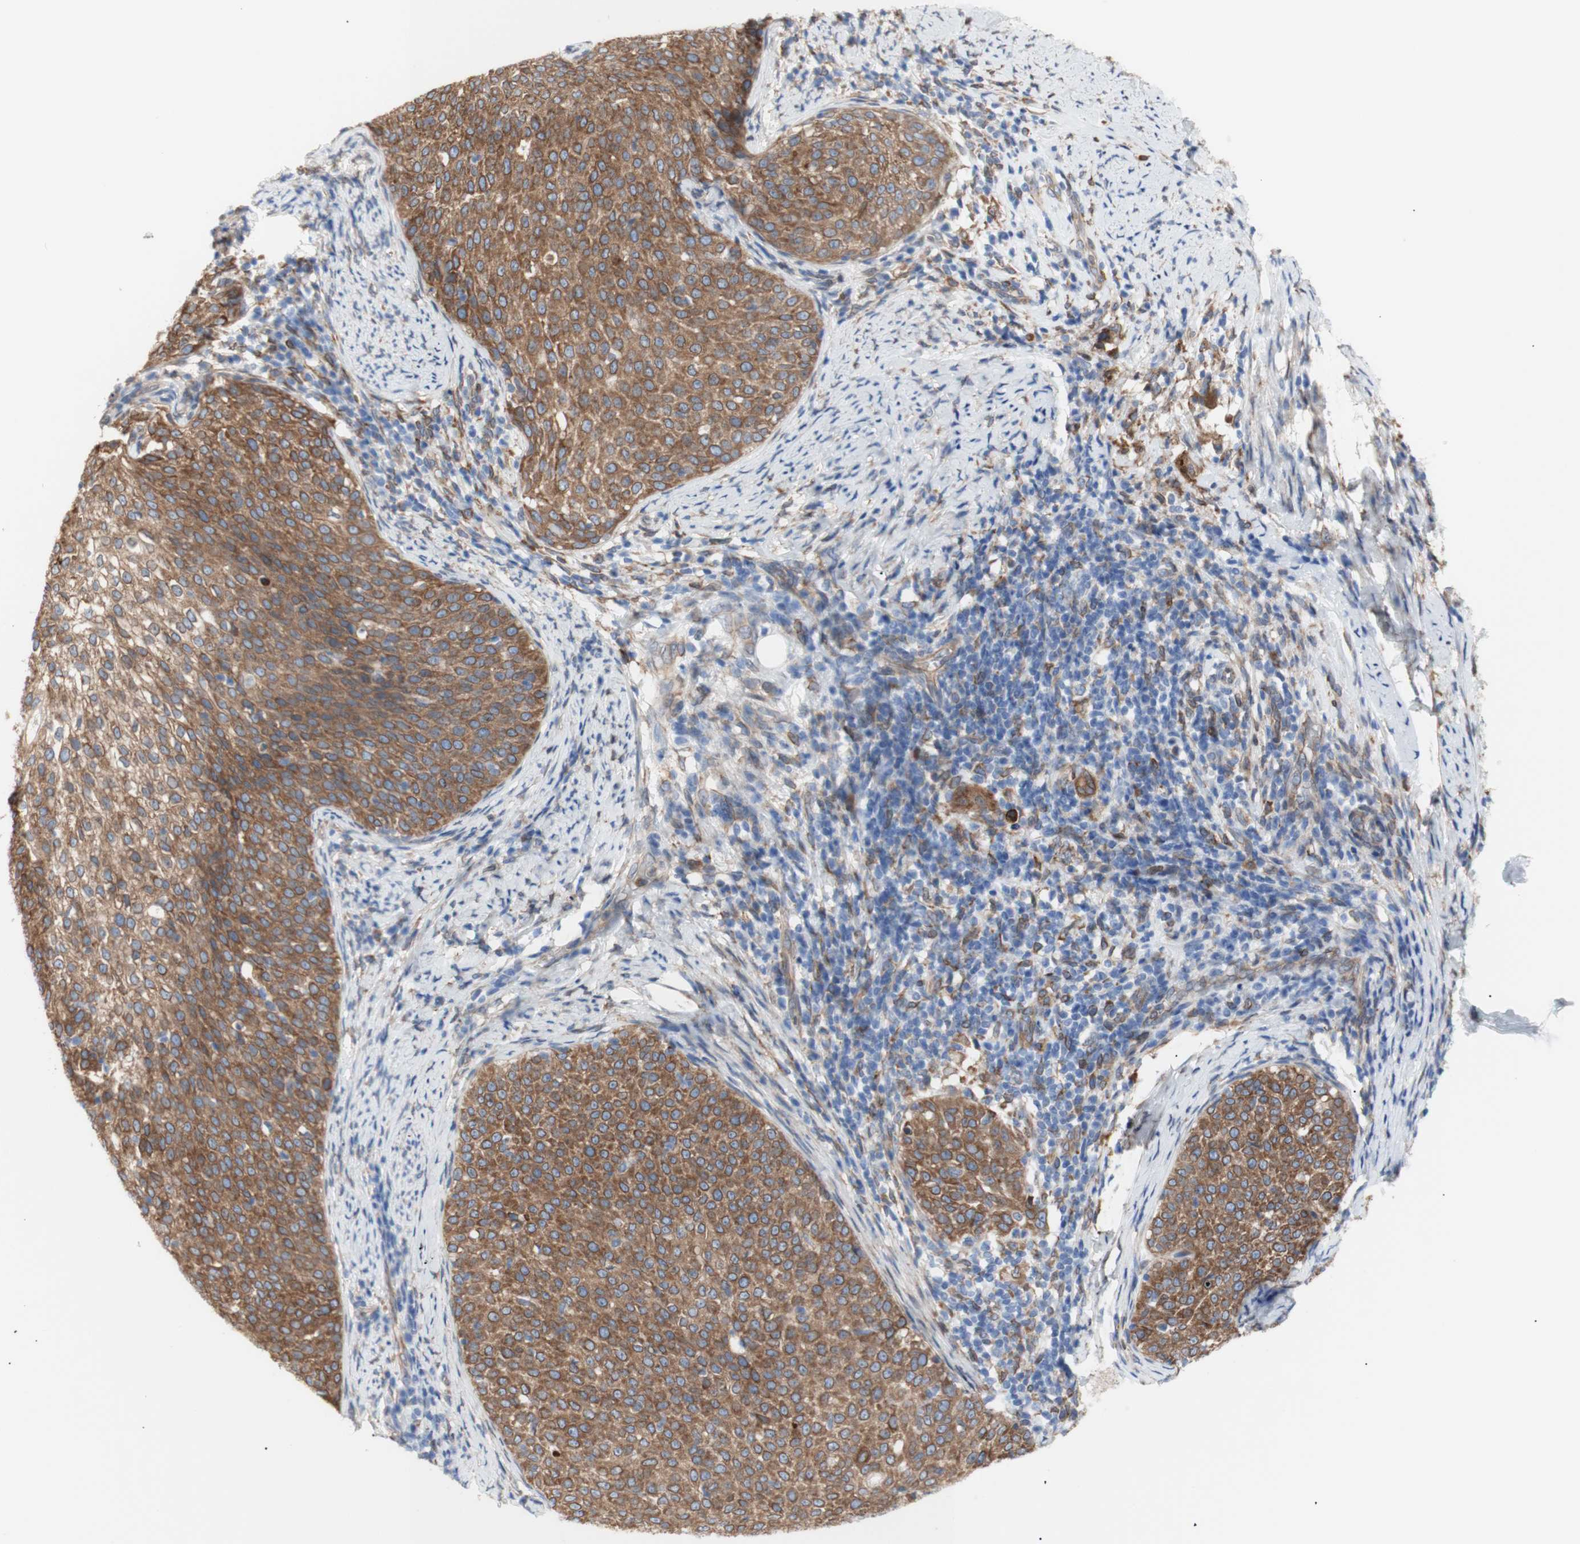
{"staining": {"intensity": "moderate", "quantity": ">75%", "location": "cytoplasmic/membranous"}, "tissue": "cervical cancer", "cell_type": "Tumor cells", "image_type": "cancer", "snomed": [{"axis": "morphology", "description": "Squamous cell carcinoma, NOS"}, {"axis": "topography", "description": "Cervix"}], "caption": "Human cervical squamous cell carcinoma stained with a protein marker exhibits moderate staining in tumor cells.", "gene": "ERLIN1", "patient": {"sex": "female", "age": 51}}